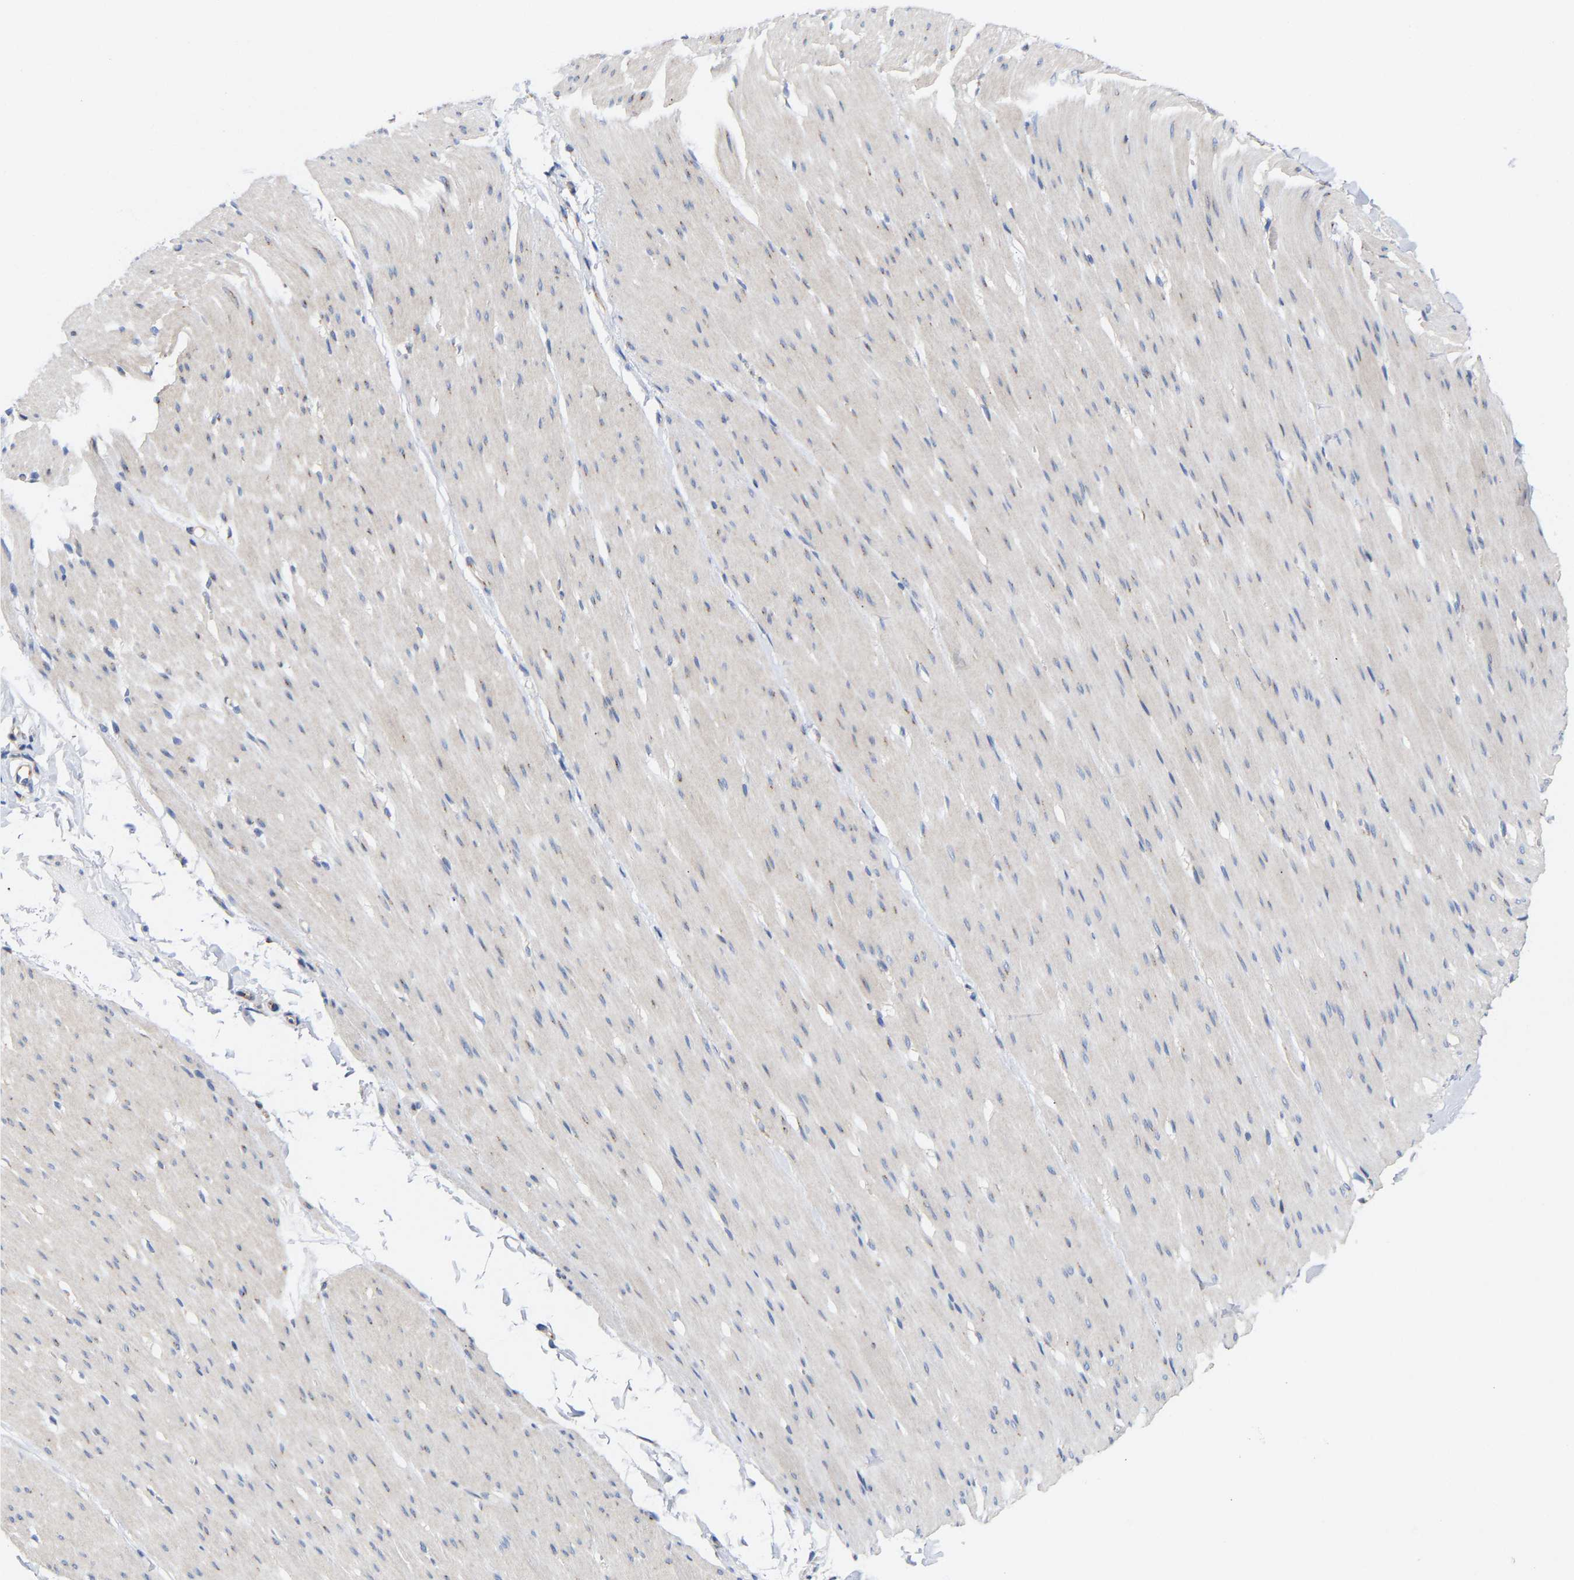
{"staining": {"intensity": "negative", "quantity": "none", "location": "none"}, "tissue": "smooth muscle", "cell_type": "Smooth muscle cells", "image_type": "normal", "snomed": [{"axis": "morphology", "description": "Normal tissue, NOS"}, {"axis": "topography", "description": "Smooth muscle"}, {"axis": "topography", "description": "Colon"}], "caption": "The histopathology image shows no staining of smooth muscle cells in normal smooth muscle. (IHC, brightfield microscopy, high magnification).", "gene": "PPP1R15A", "patient": {"sex": "male", "age": 67}}